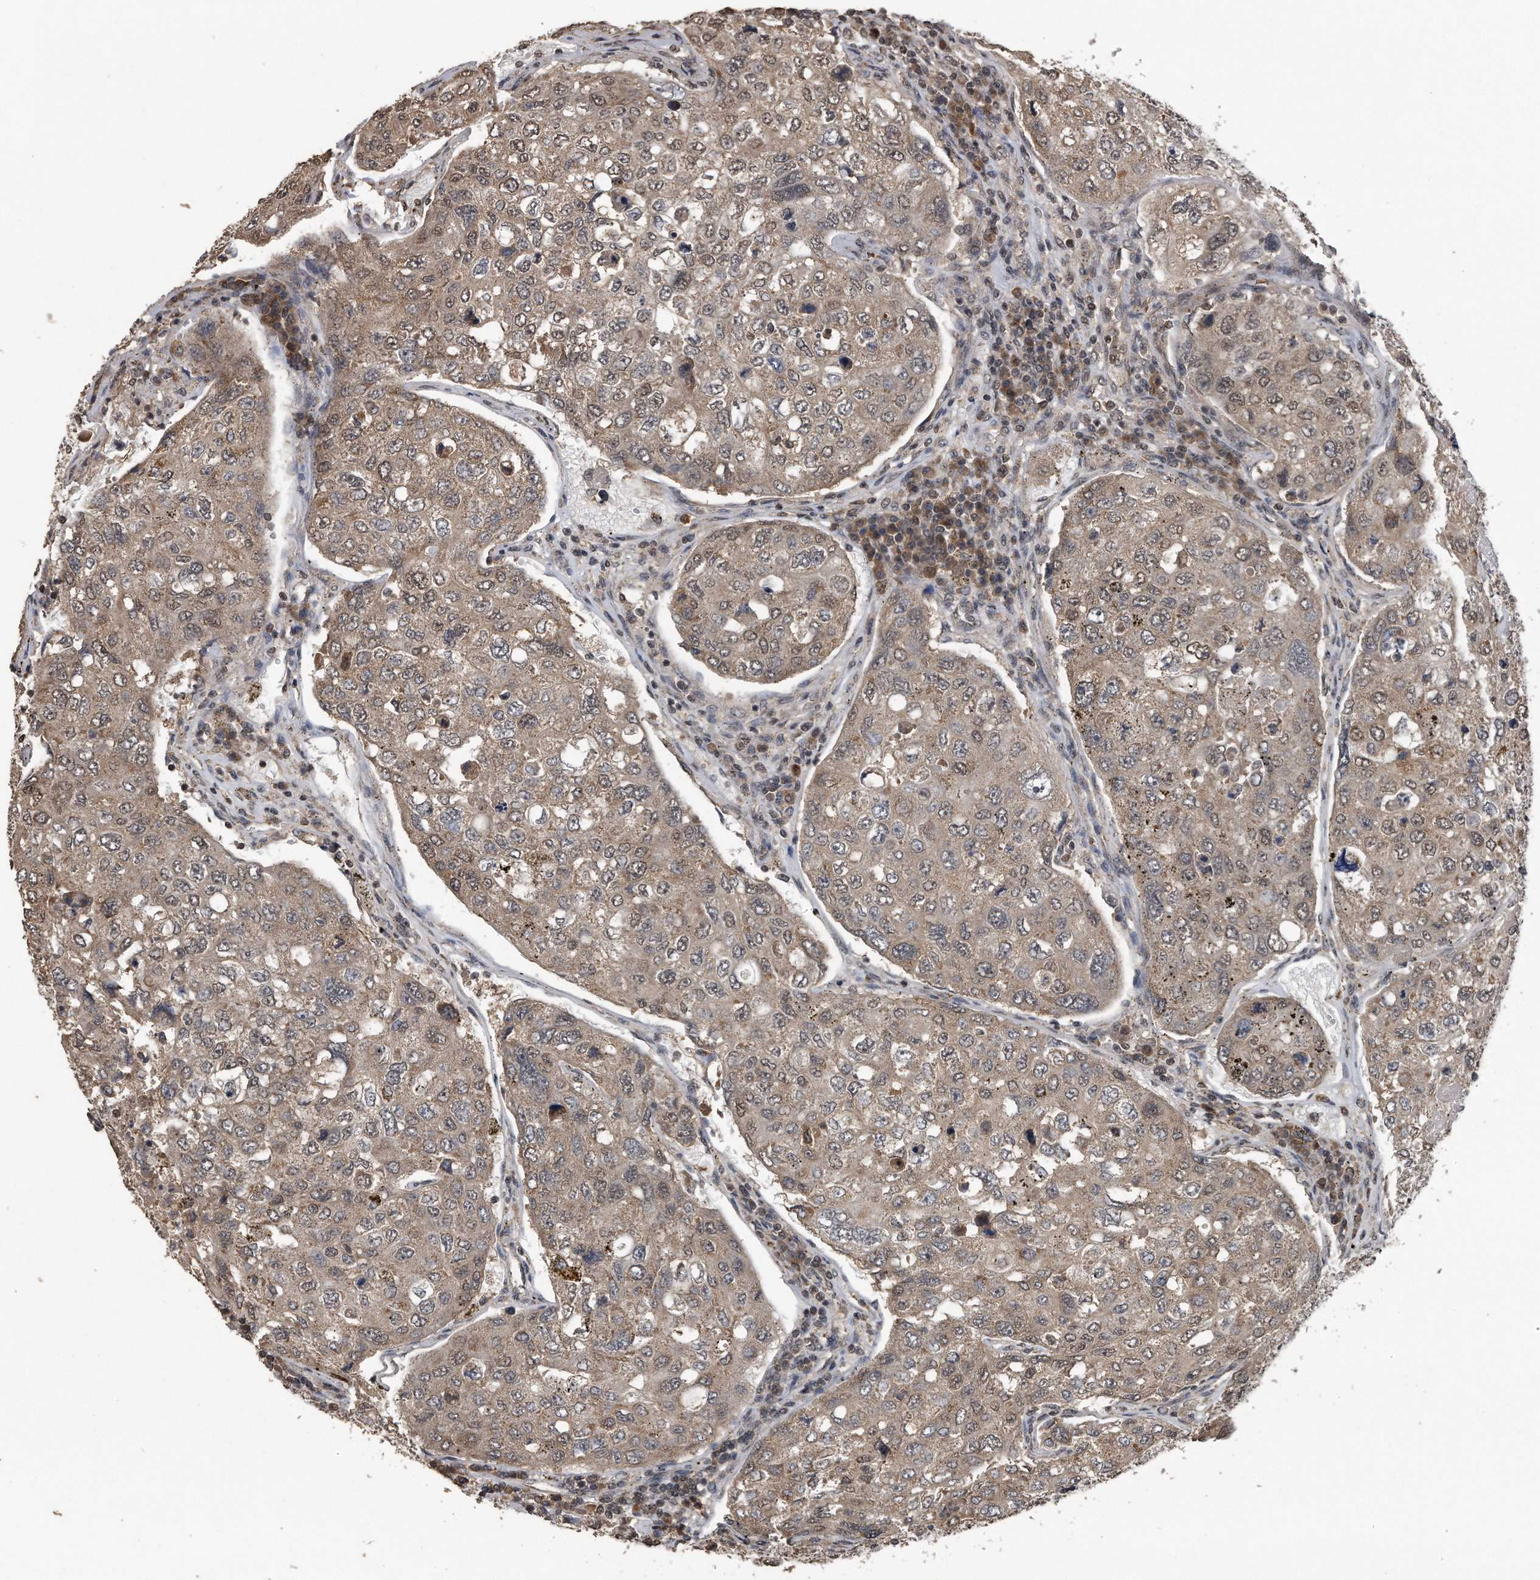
{"staining": {"intensity": "weak", "quantity": "25%-75%", "location": "cytoplasmic/membranous,nuclear"}, "tissue": "urothelial cancer", "cell_type": "Tumor cells", "image_type": "cancer", "snomed": [{"axis": "morphology", "description": "Urothelial carcinoma, High grade"}, {"axis": "topography", "description": "Lymph node"}, {"axis": "topography", "description": "Urinary bladder"}], "caption": "A brown stain highlights weak cytoplasmic/membranous and nuclear positivity of a protein in human urothelial carcinoma (high-grade) tumor cells.", "gene": "CRYZL1", "patient": {"sex": "male", "age": 51}}